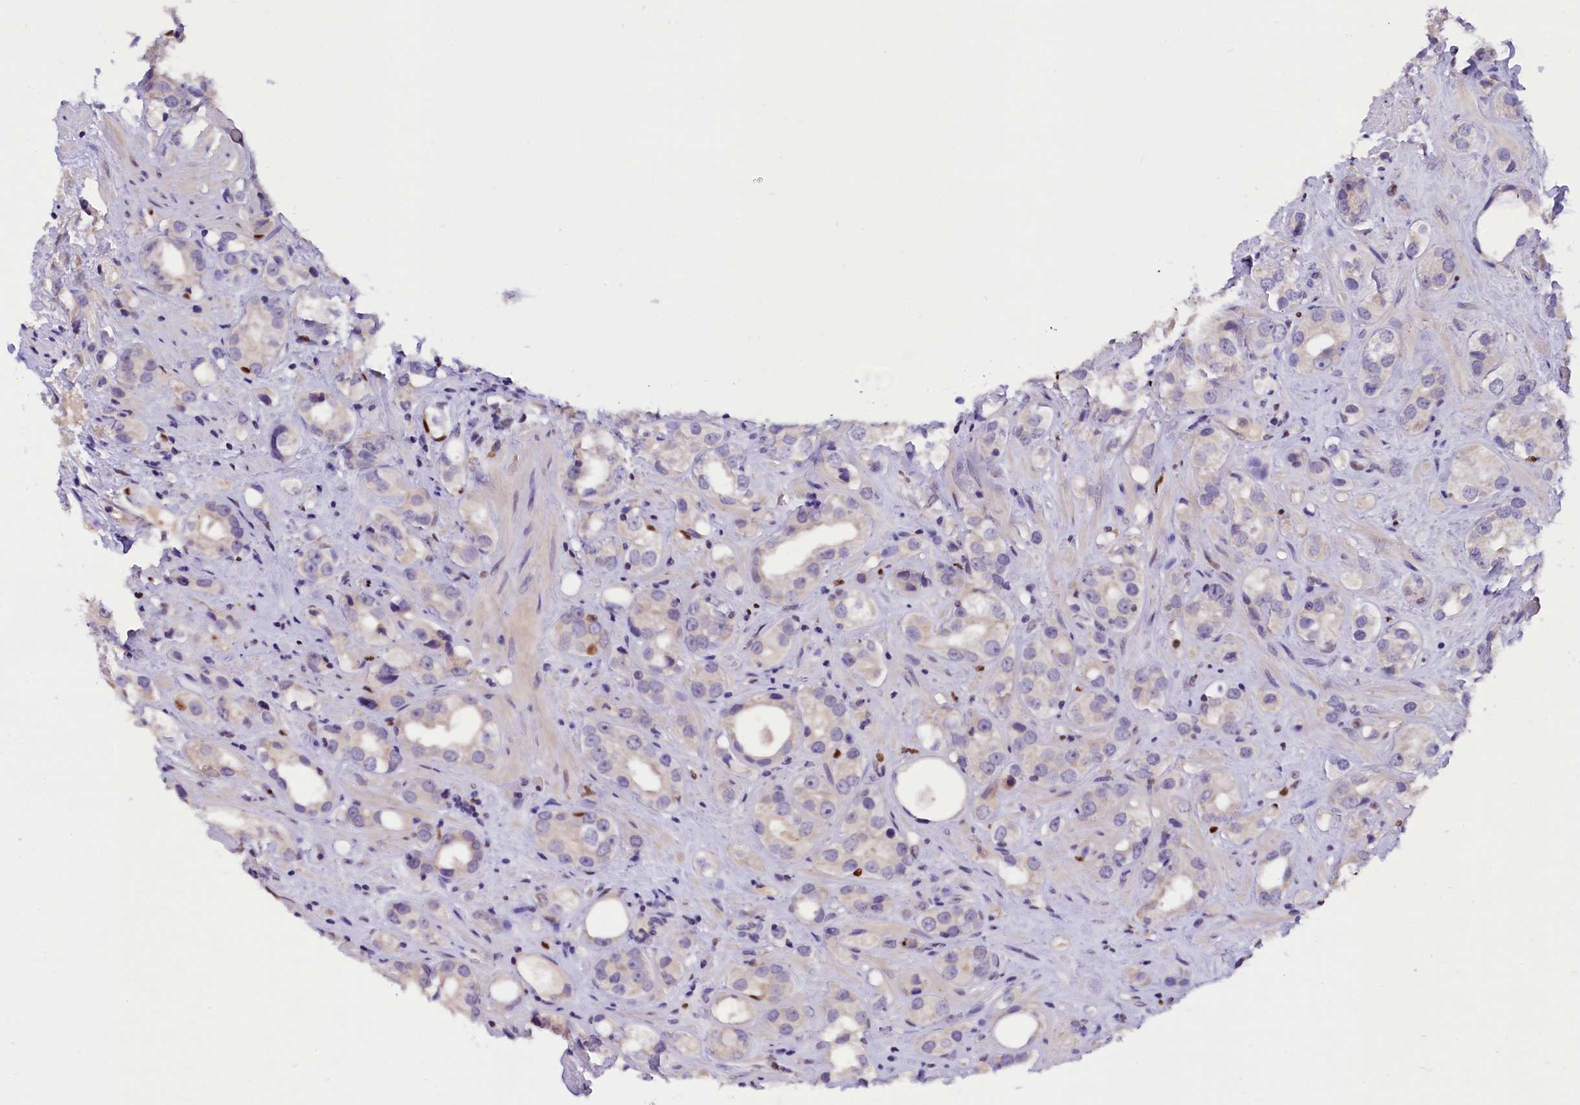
{"staining": {"intensity": "negative", "quantity": "none", "location": "none"}, "tissue": "prostate cancer", "cell_type": "Tumor cells", "image_type": "cancer", "snomed": [{"axis": "morphology", "description": "Adenocarcinoma, NOS"}, {"axis": "topography", "description": "Prostate"}], "caption": "Tumor cells show no significant expression in adenocarcinoma (prostate).", "gene": "BTBD9", "patient": {"sex": "male", "age": 79}}